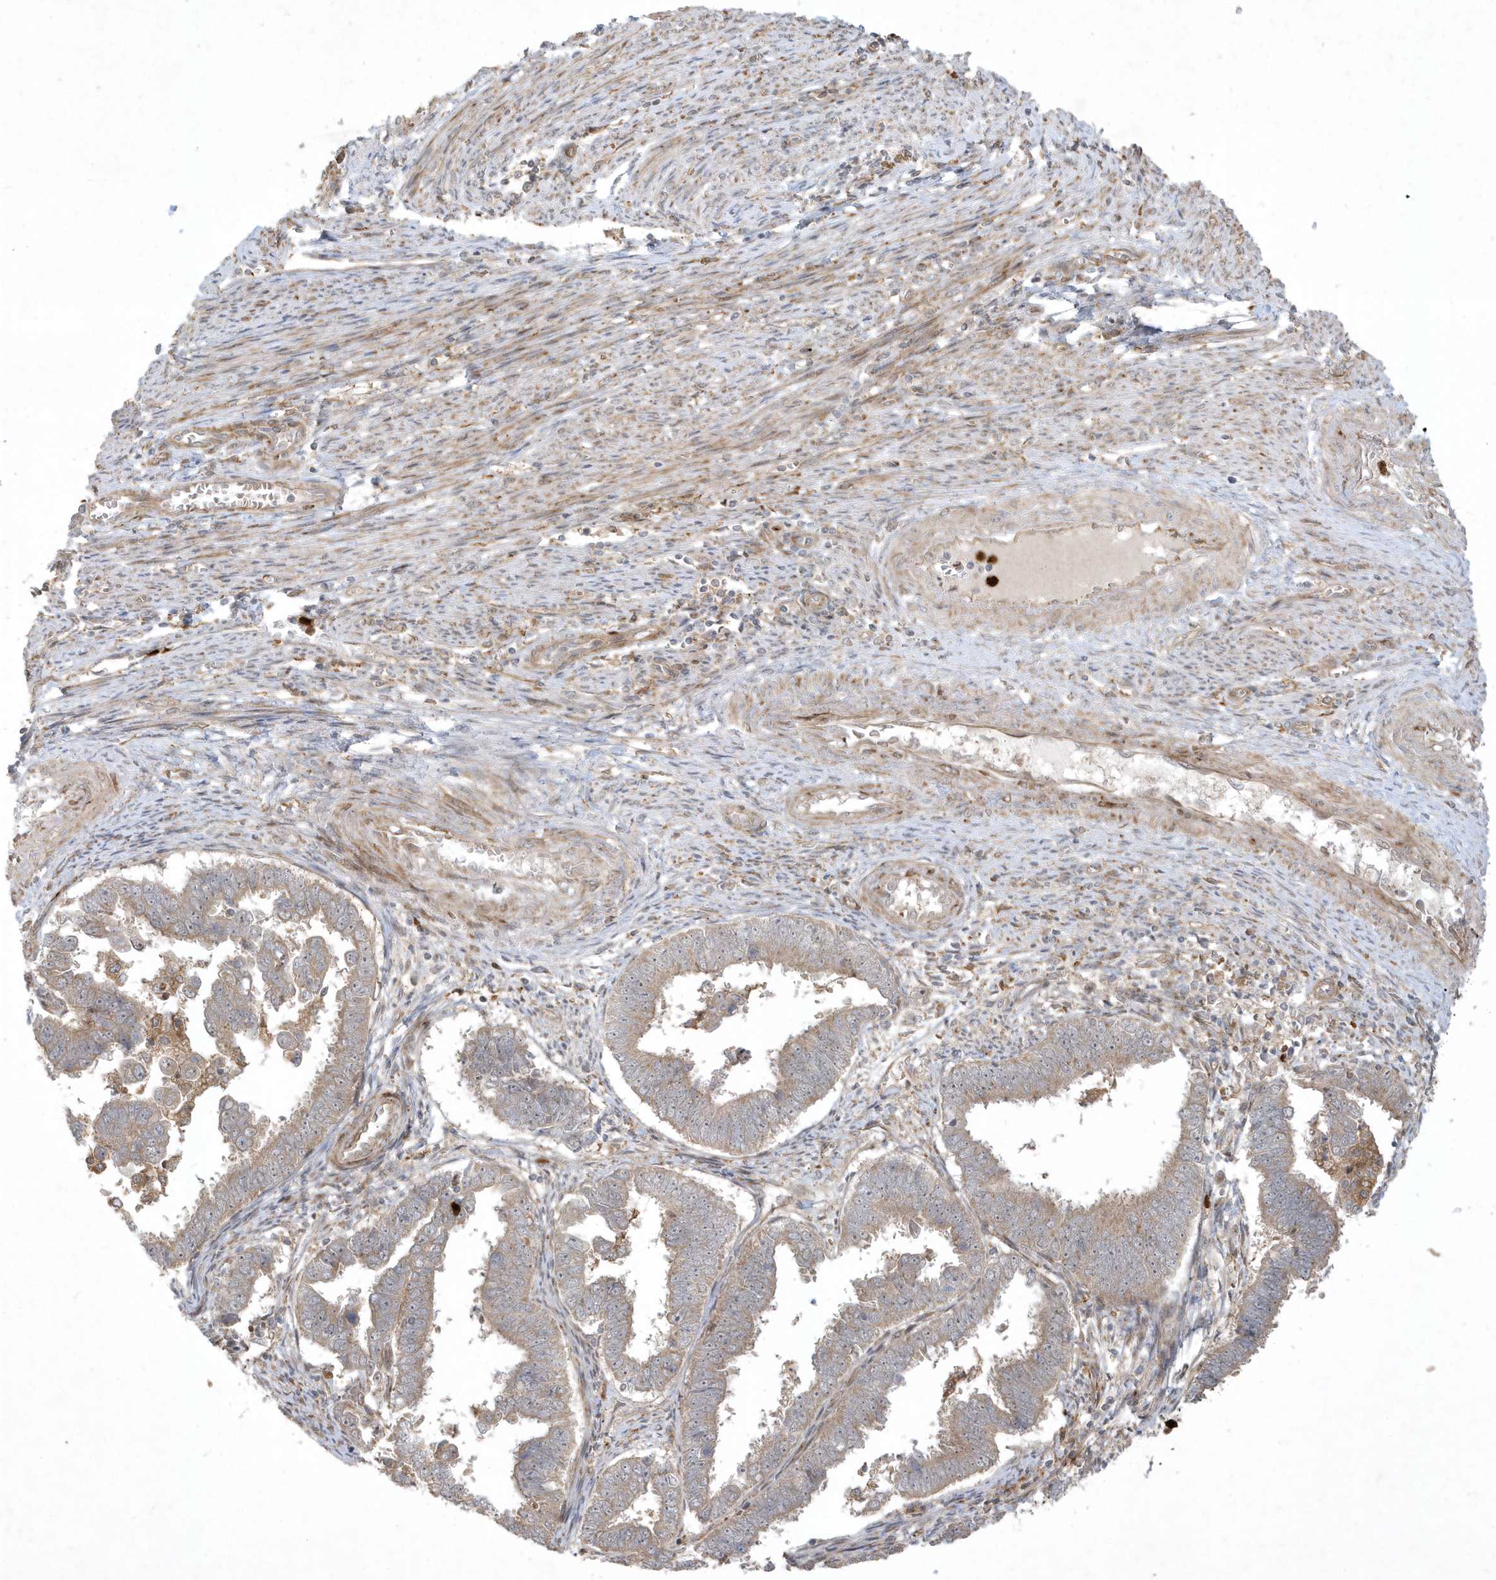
{"staining": {"intensity": "weak", "quantity": ">75%", "location": "cytoplasmic/membranous"}, "tissue": "endometrial cancer", "cell_type": "Tumor cells", "image_type": "cancer", "snomed": [{"axis": "morphology", "description": "Adenocarcinoma, NOS"}, {"axis": "topography", "description": "Endometrium"}], "caption": "This is an image of immunohistochemistry staining of endometrial cancer (adenocarcinoma), which shows weak staining in the cytoplasmic/membranous of tumor cells.", "gene": "IFT57", "patient": {"sex": "female", "age": 75}}